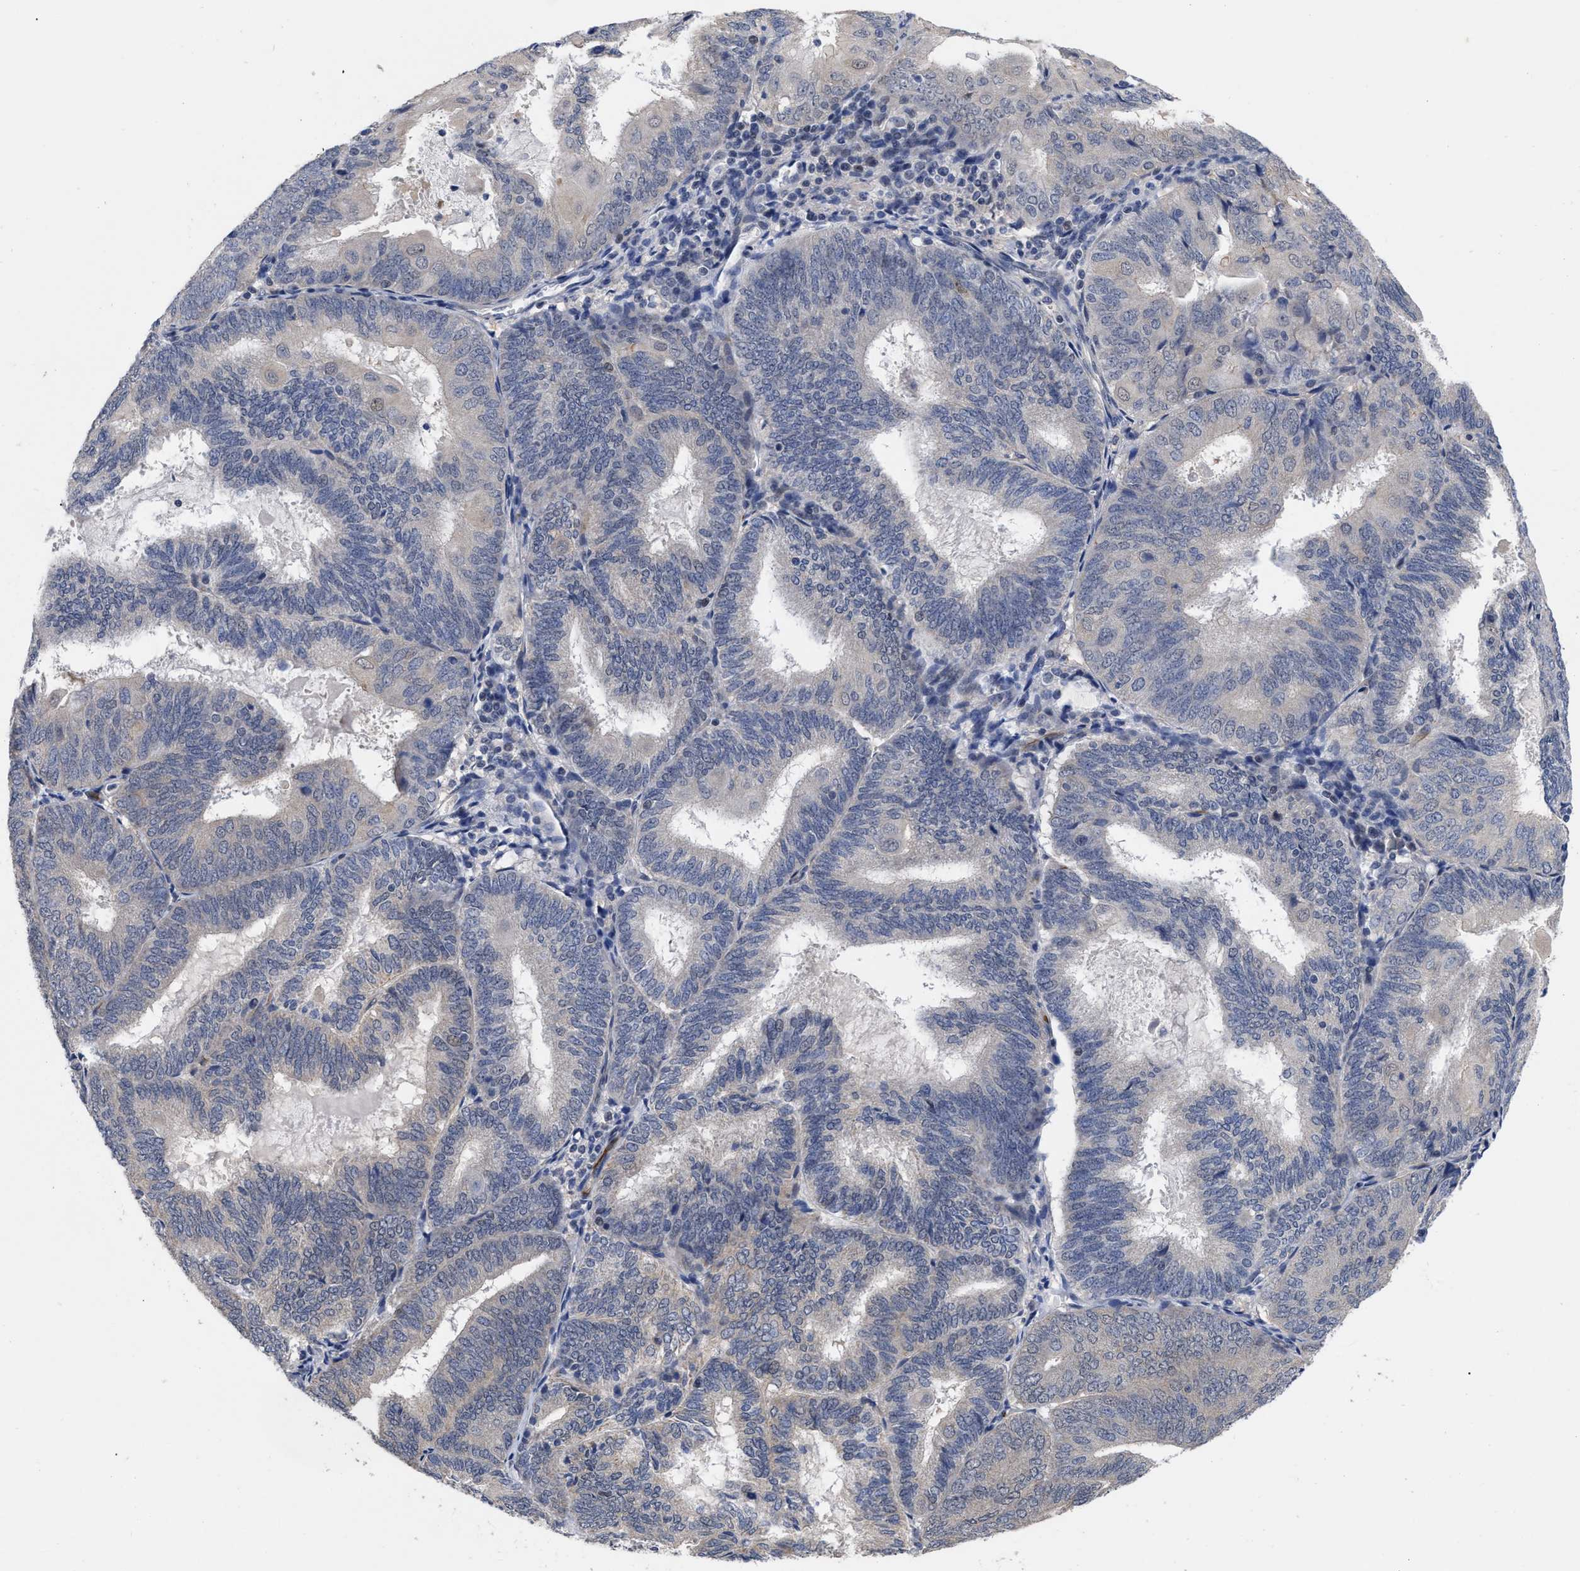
{"staining": {"intensity": "weak", "quantity": "<25%", "location": "cytoplasmic/membranous"}, "tissue": "endometrial cancer", "cell_type": "Tumor cells", "image_type": "cancer", "snomed": [{"axis": "morphology", "description": "Adenocarcinoma, NOS"}, {"axis": "topography", "description": "Endometrium"}], "caption": "Immunohistochemistry (IHC) photomicrograph of neoplastic tissue: endometrial cancer stained with DAB (3,3'-diaminobenzidine) exhibits no significant protein staining in tumor cells. The staining was performed using DAB to visualize the protein expression in brown, while the nuclei were stained in blue with hematoxylin (Magnification: 20x).", "gene": "CCN5", "patient": {"sex": "female", "age": 81}}